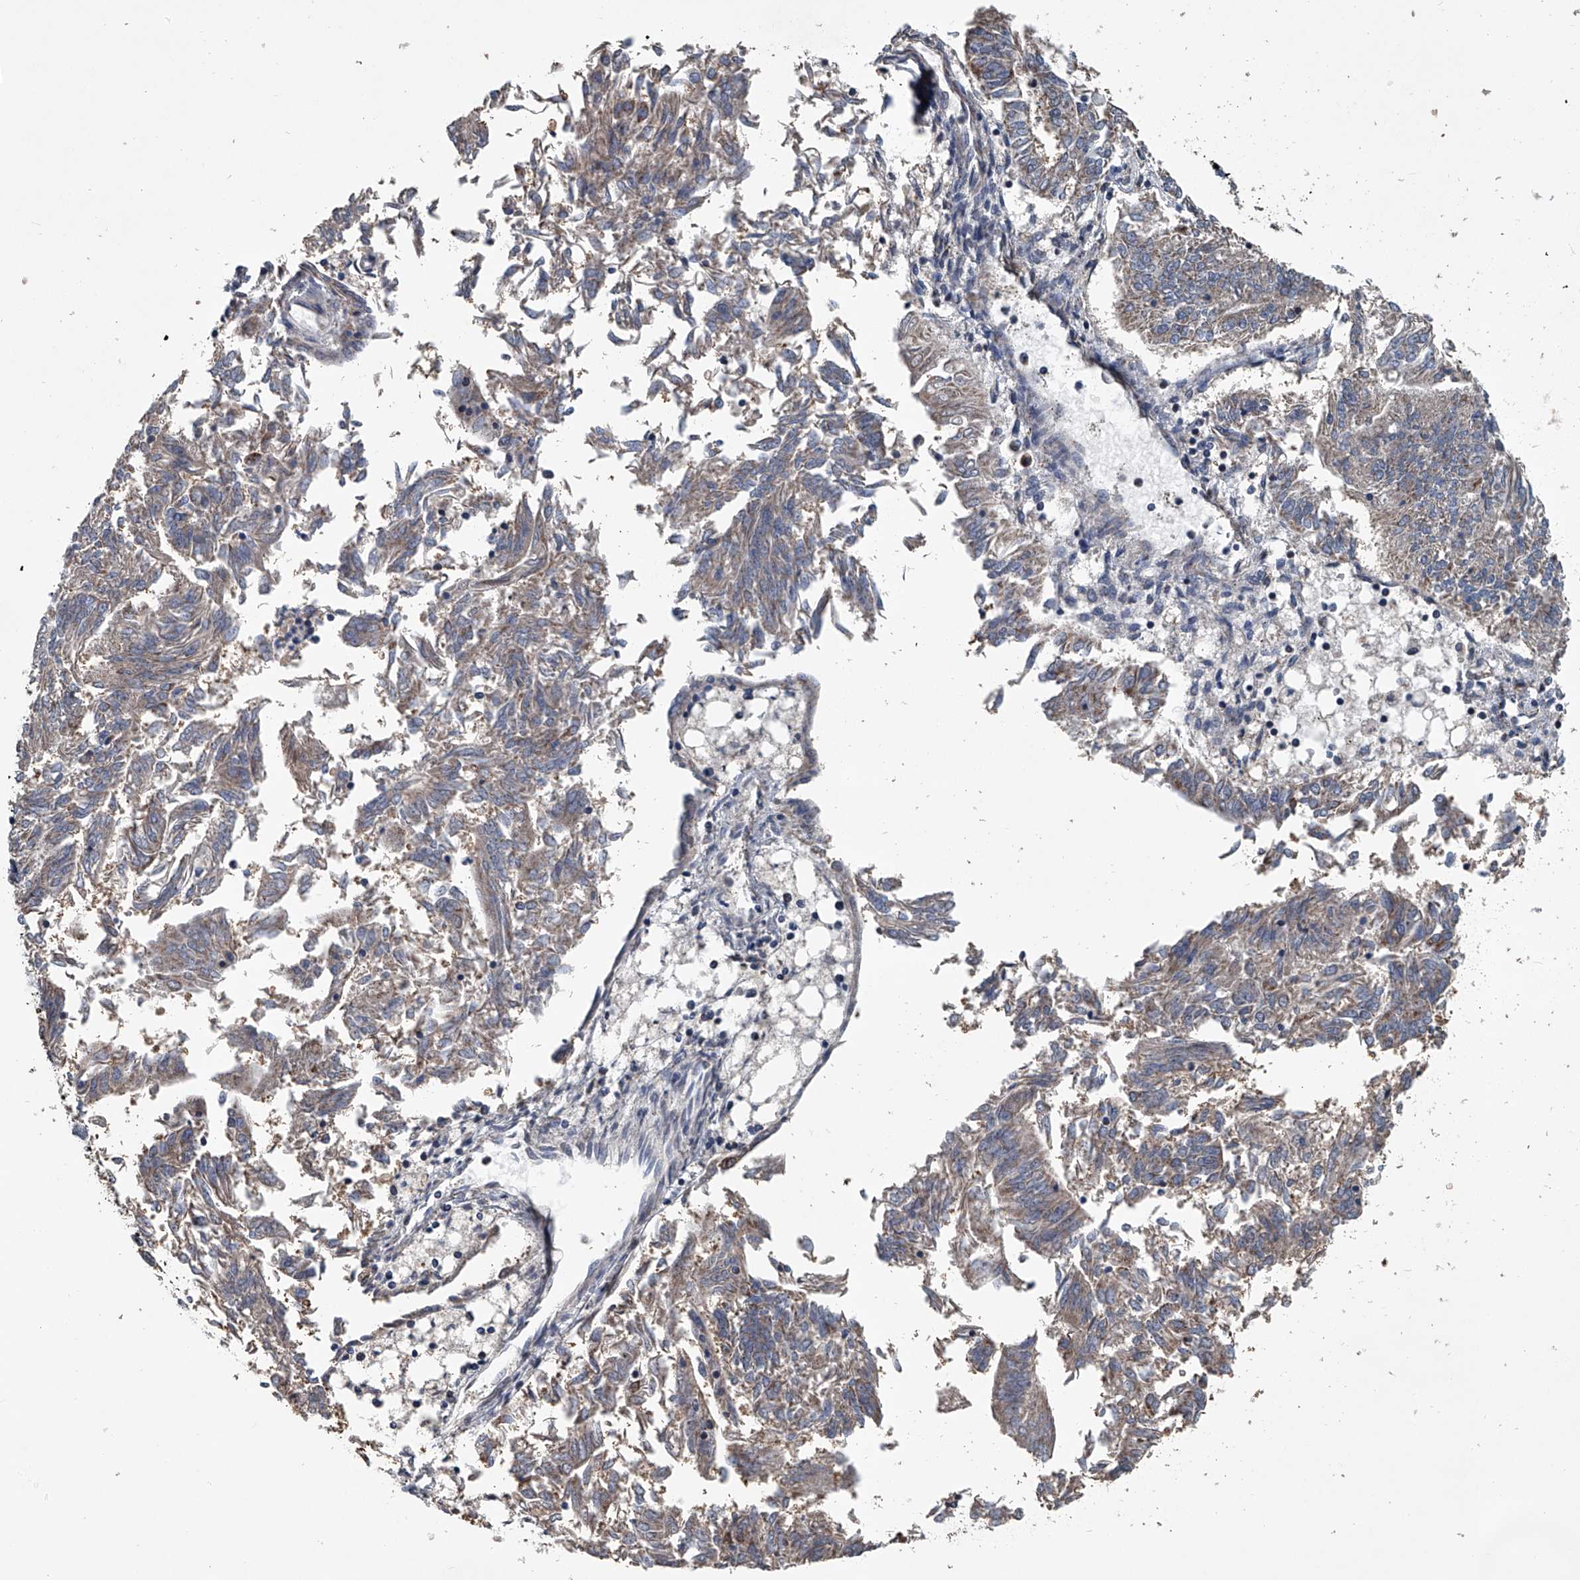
{"staining": {"intensity": "weak", "quantity": ">75%", "location": "cytoplasmic/membranous"}, "tissue": "endometrial cancer", "cell_type": "Tumor cells", "image_type": "cancer", "snomed": [{"axis": "morphology", "description": "Adenocarcinoma, NOS"}, {"axis": "topography", "description": "Endometrium"}], "caption": "Human adenocarcinoma (endometrial) stained for a protein (brown) reveals weak cytoplasmic/membranous positive expression in approximately >75% of tumor cells.", "gene": "LDLRAD2", "patient": {"sex": "female", "age": 58}}